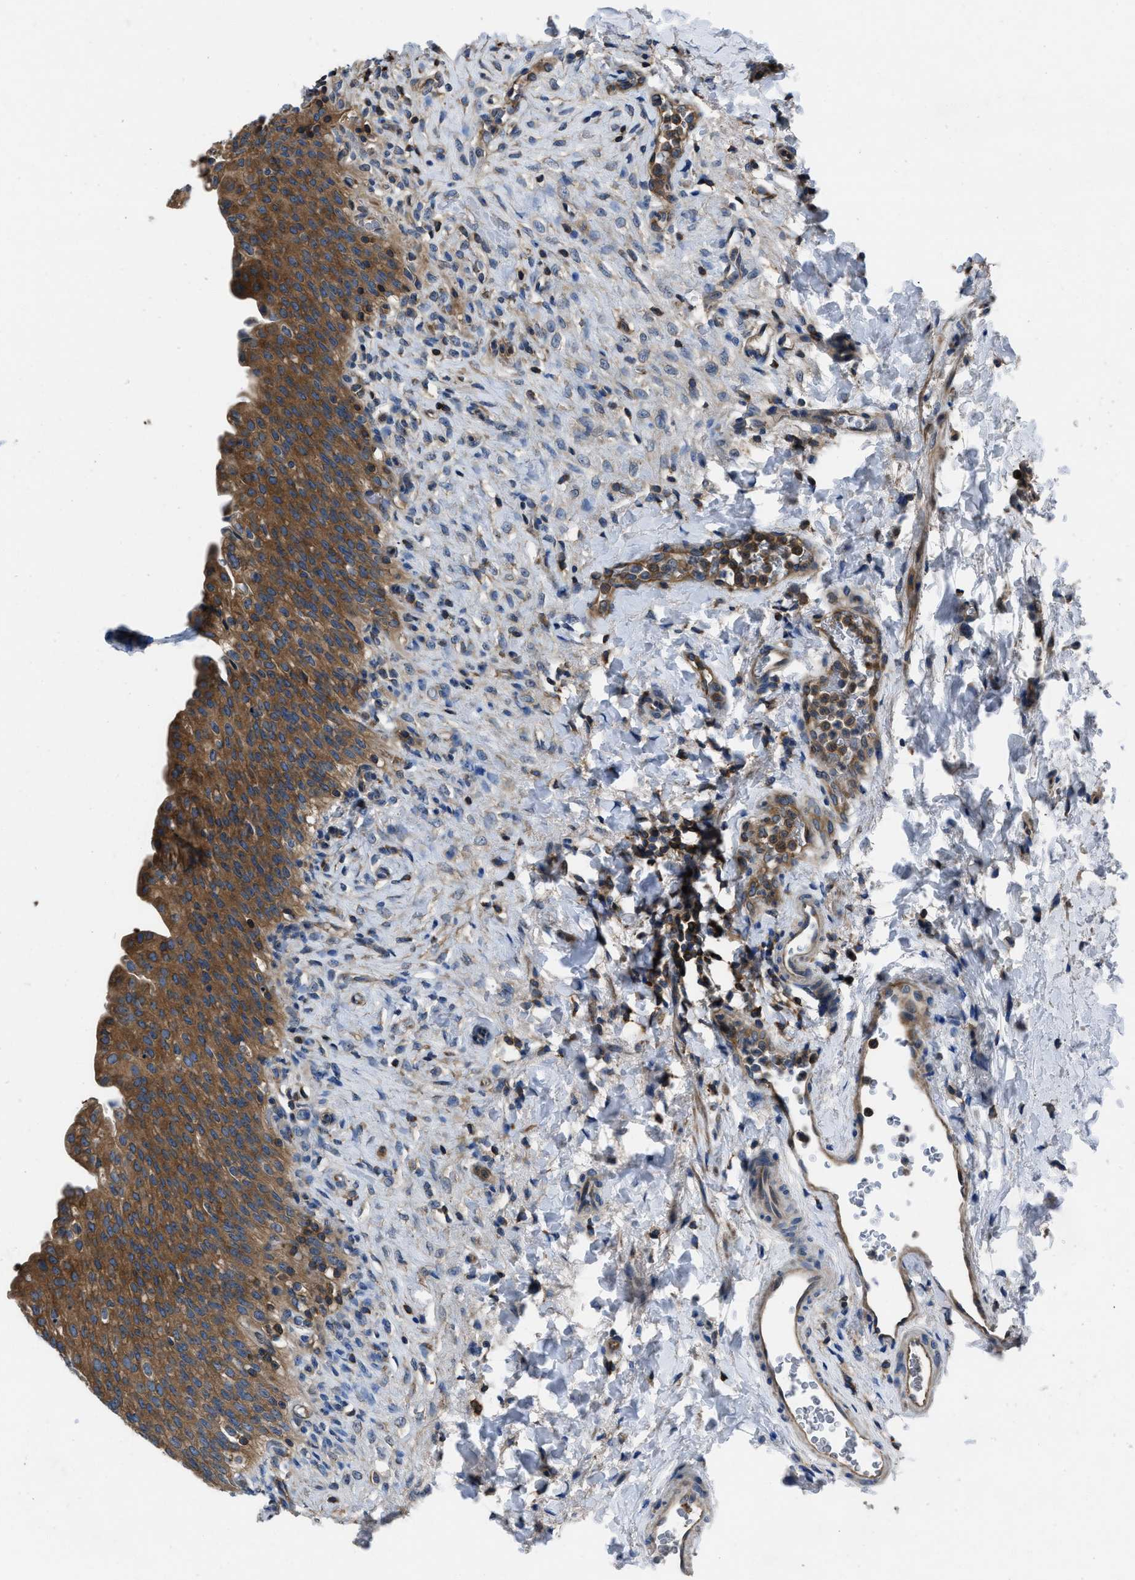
{"staining": {"intensity": "strong", "quantity": ">75%", "location": "cytoplasmic/membranous"}, "tissue": "urinary bladder", "cell_type": "Urothelial cells", "image_type": "normal", "snomed": [{"axis": "morphology", "description": "Urothelial carcinoma, High grade"}, {"axis": "topography", "description": "Urinary bladder"}], "caption": "Protein expression by IHC shows strong cytoplasmic/membranous staining in about >75% of urothelial cells in normal urinary bladder.", "gene": "YARS1", "patient": {"sex": "male", "age": 46}}